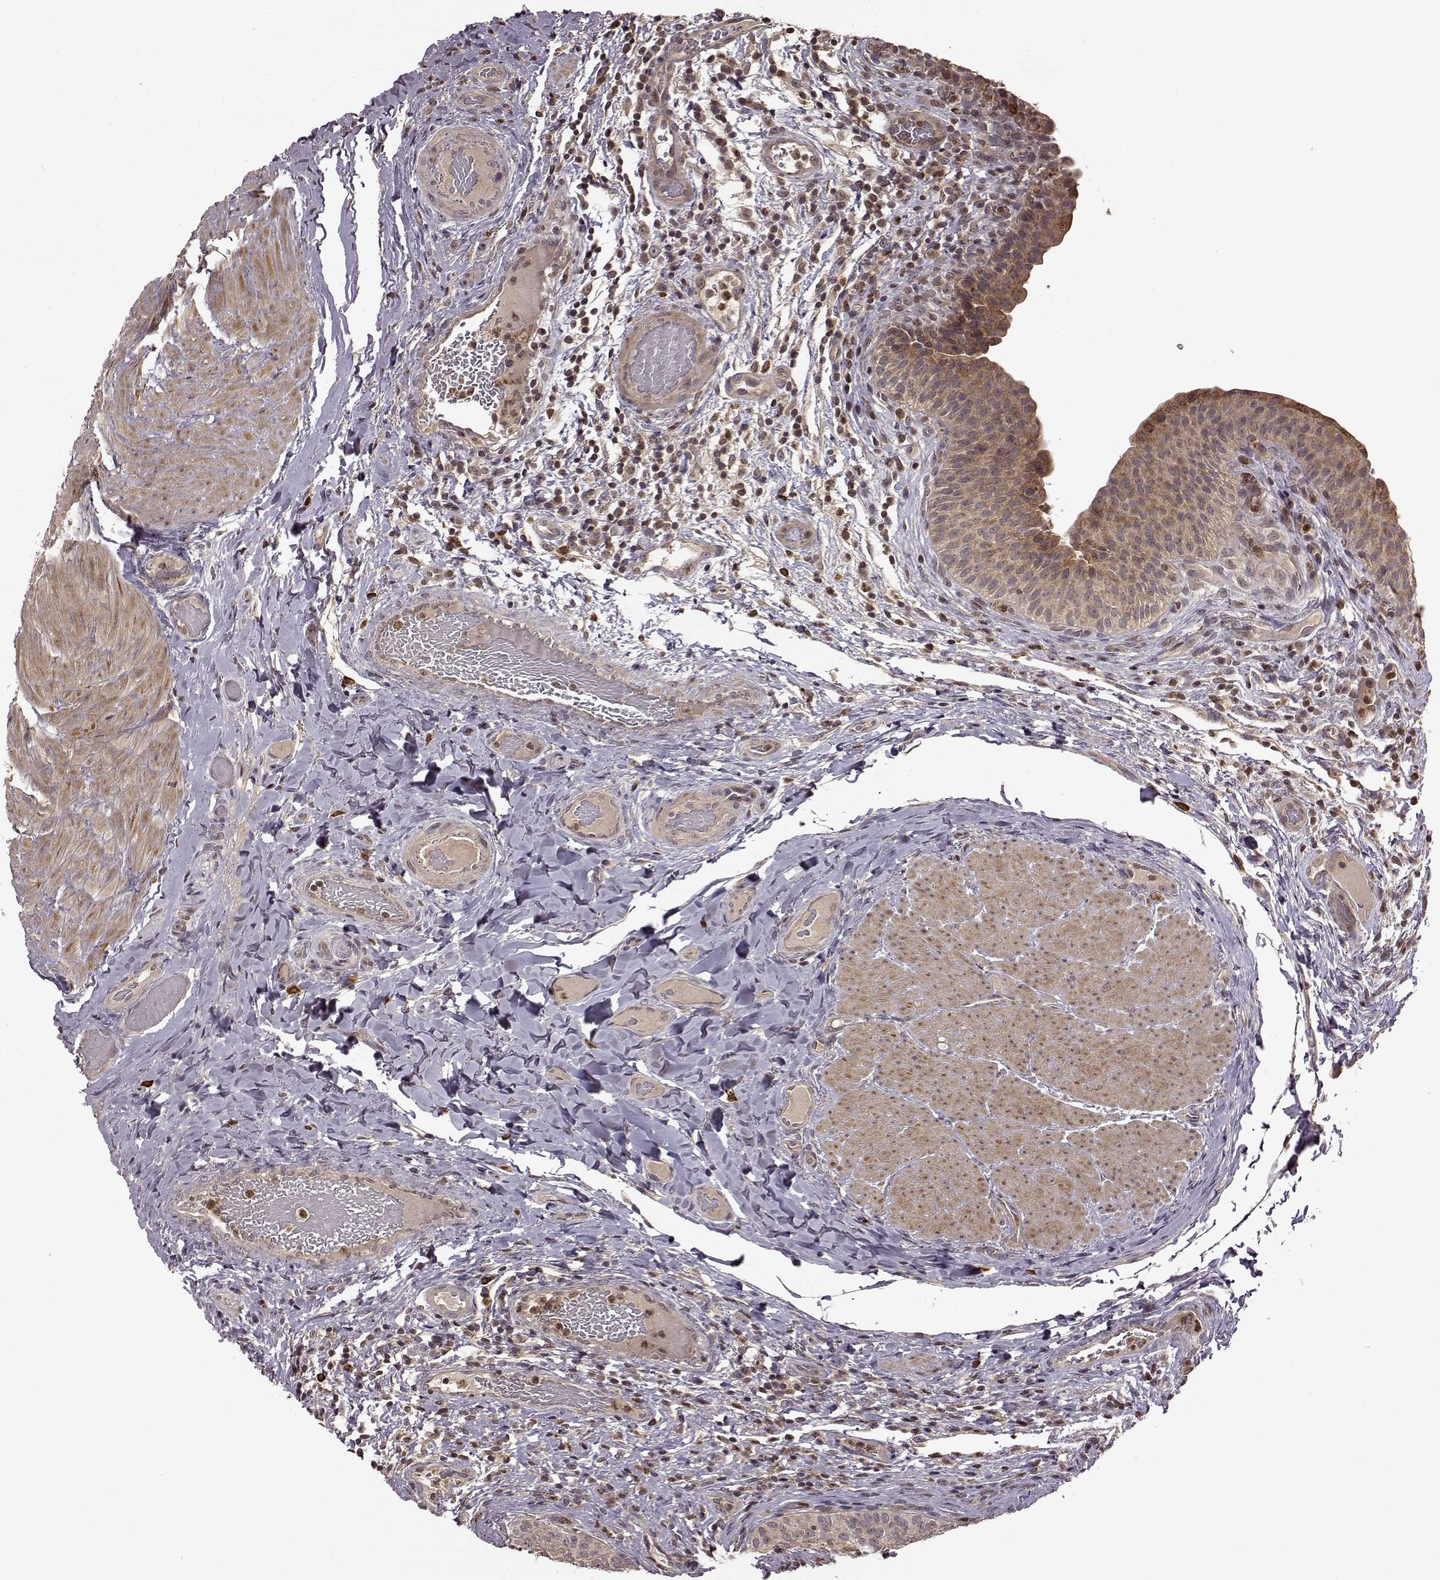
{"staining": {"intensity": "moderate", "quantity": ">75%", "location": "cytoplasmic/membranous"}, "tissue": "urinary bladder", "cell_type": "Urothelial cells", "image_type": "normal", "snomed": [{"axis": "morphology", "description": "Normal tissue, NOS"}, {"axis": "topography", "description": "Urinary bladder"}], "caption": "This histopathology image reveals unremarkable urinary bladder stained with immunohistochemistry (IHC) to label a protein in brown. The cytoplasmic/membranous of urothelial cells show moderate positivity for the protein. Nuclei are counter-stained blue.", "gene": "TRMU", "patient": {"sex": "male", "age": 66}}